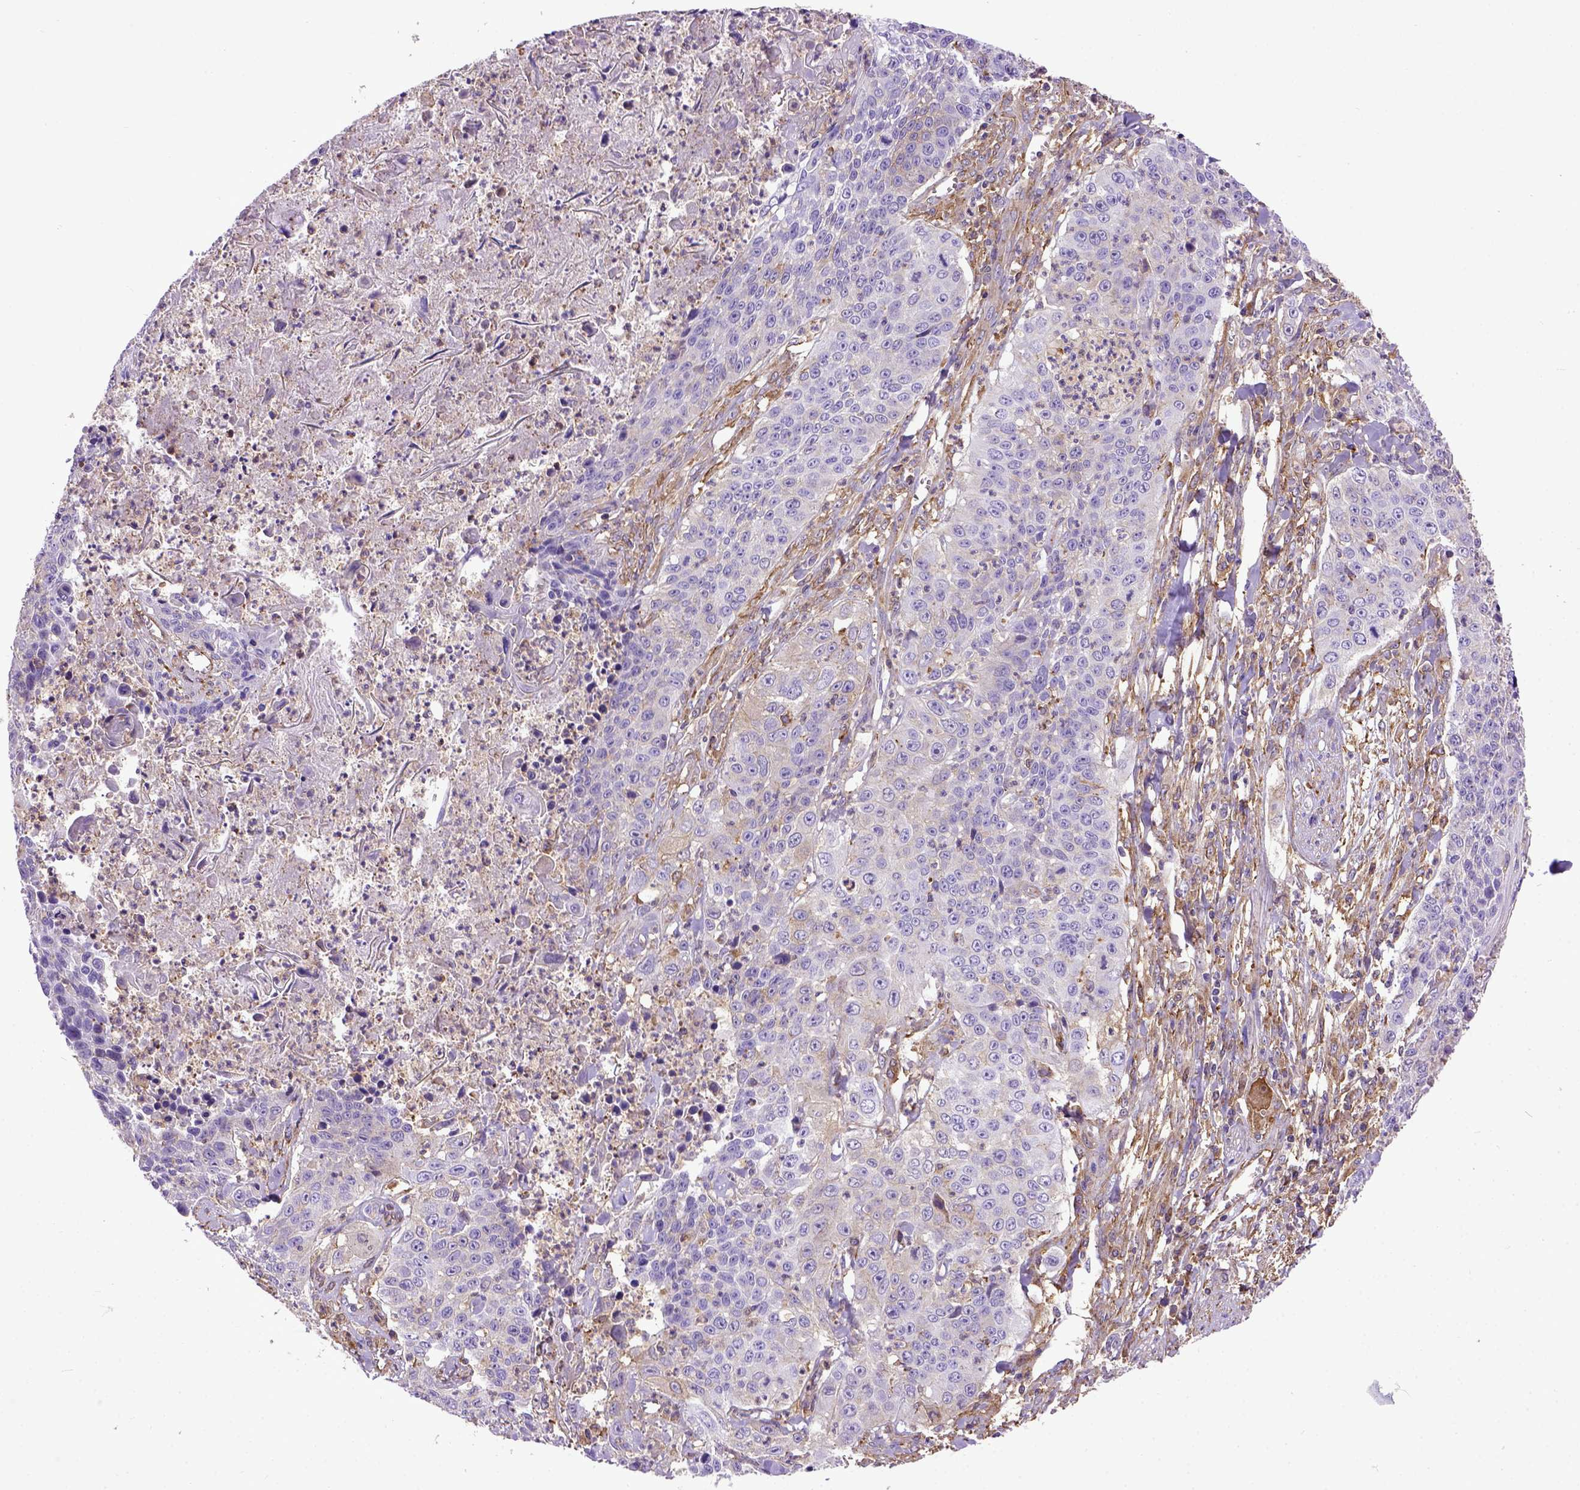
{"staining": {"intensity": "negative", "quantity": "none", "location": "none"}, "tissue": "lung cancer", "cell_type": "Tumor cells", "image_type": "cancer", "snomed": [{"axis": "morphology", "description": "Squamous cell carcinoma, NOS"}, {"axis": "morphology", "description": "Squamous cell carcinoma, metastatic, NOS"}, {"axis": "topography", "description": "Lung"}, {"axis": "topography", "description": "Pleura, NOS"}], "caption": "A histopathology image of human lung squamous cell carcinoma is negative for staining in tumor cells. The staining was performed using DAB (3,3'-diaminobenzidine) to visualize the protein expression in brown, while the nuclei were stained in blue with hematoxylin (Magnification: 20x).", "gene": "MVP", "patient": {"sex": "male", "age": 72}}